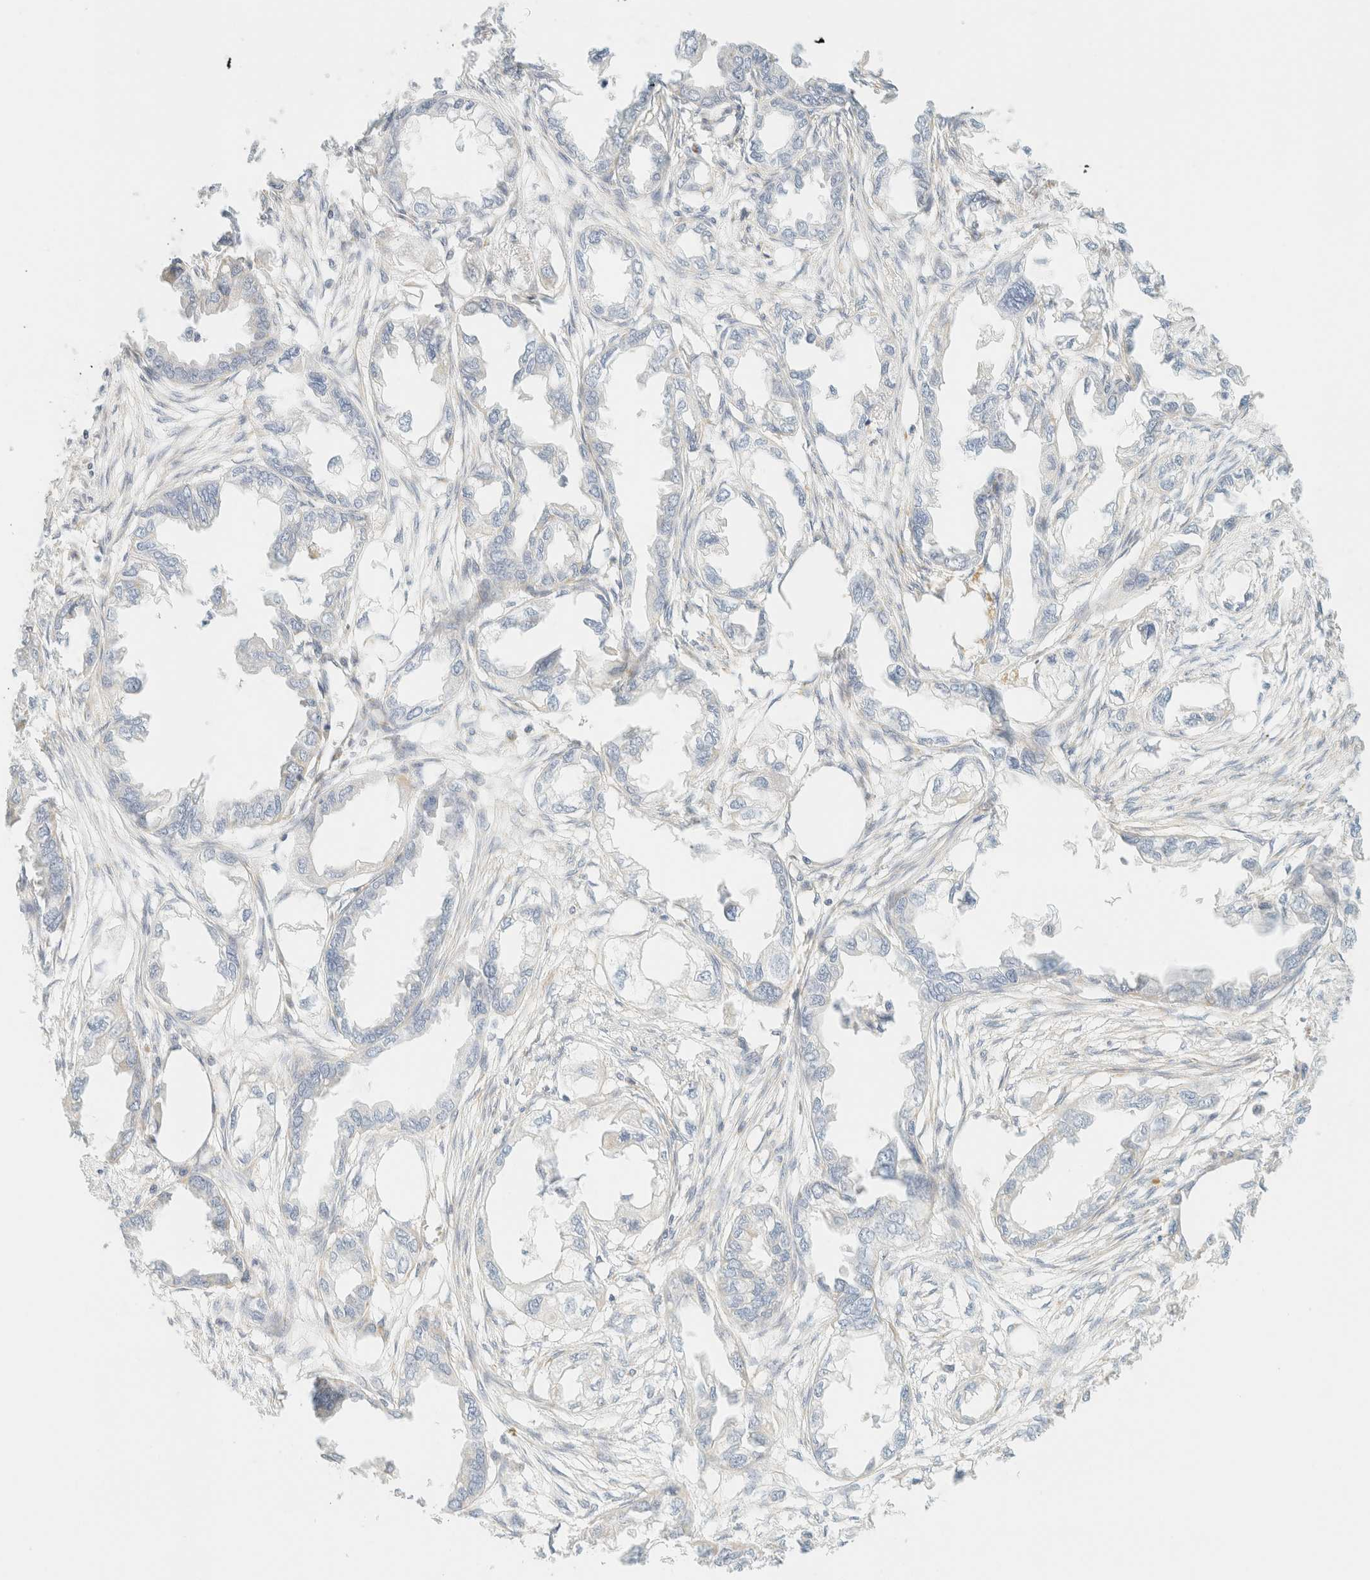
{"staining": {"intensity": "negative", "quantity": "none", "location": "none"}, "tissue": "endometrial cancer", "cell_type": "Tumor cells", "image_type": "cancer", "snomed": [{"axis": "morphology", "description": "Adenocarcinoma, NOS"}, {"axis": "morphology", "description": "Adenocarcinoma, metastatic, NOS"}, {"axis": "topography", "description": "Adipose tissue"}, {"axis": "topography", "description": "Endometrium"}], "caption": "This photomicrograph is of adenocarcinoma (endometrial) stained with immunohistochemistry to label a protein in brown with the nuclei are counter-stained blue. There is no staining in tumor cells.", "gene": "MRM3", "patient": {"sex": "female", "age": 67}}